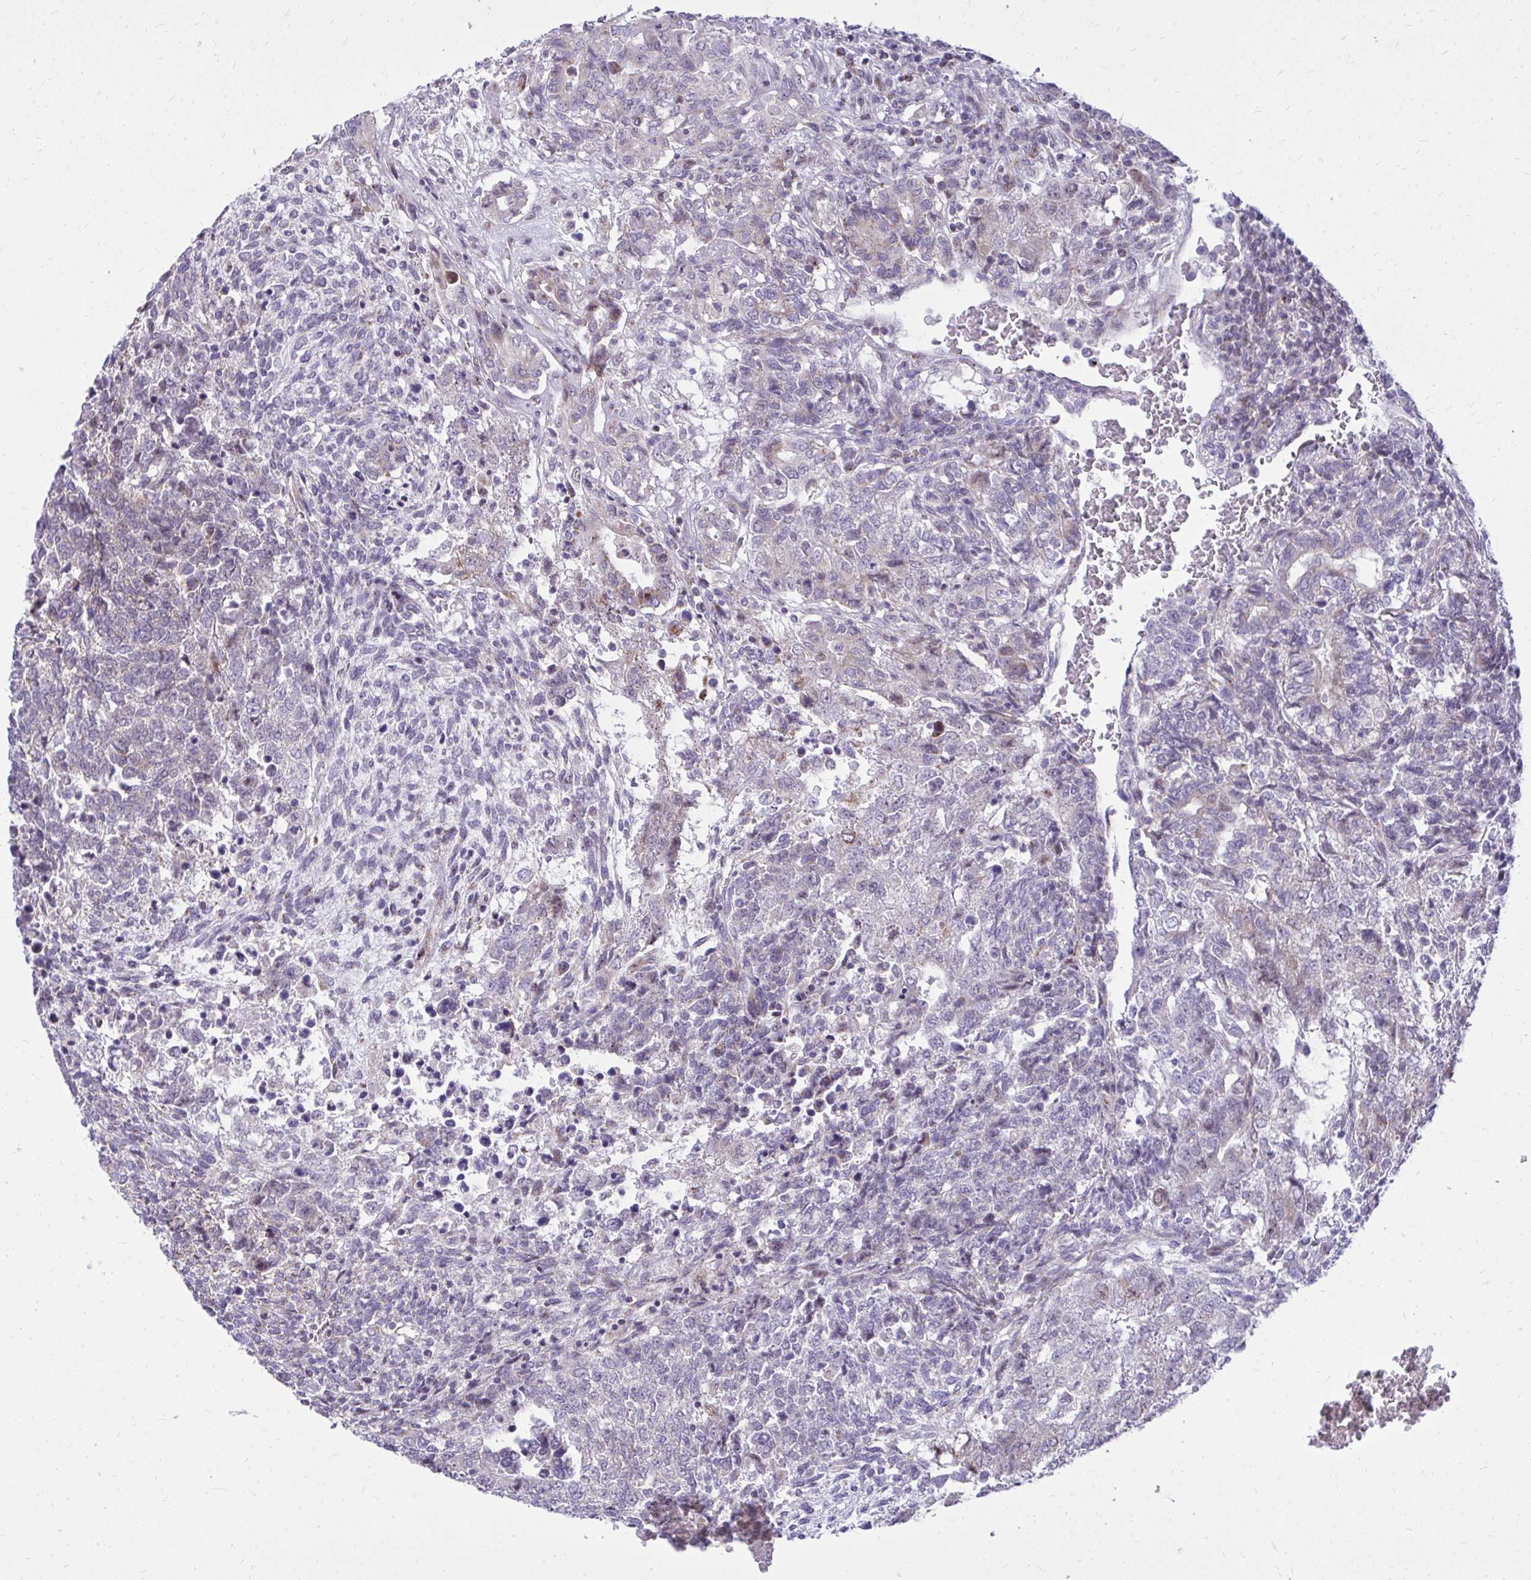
{"staining": {"intensity": "negative", "quantity": "none", "location": "none"}, "tissue": "testis cancer", "cell_type": "Tumor cells", "image_type": "cancer", "snomed": [{"axis": "morphology", "description": "Carcinoma, Embryonal, NOS"}, {"axis": "topography", "description": "Testis"}], "caption": "Tumor cells show no significant protein expression in testis embryonal carcinoma. The staining is performed using DAB brown chromogen with nuclei counter-stained in using hematoxylin.", "gene": "GPRIN3", "patient": {"sex": "male", "age": 23}}